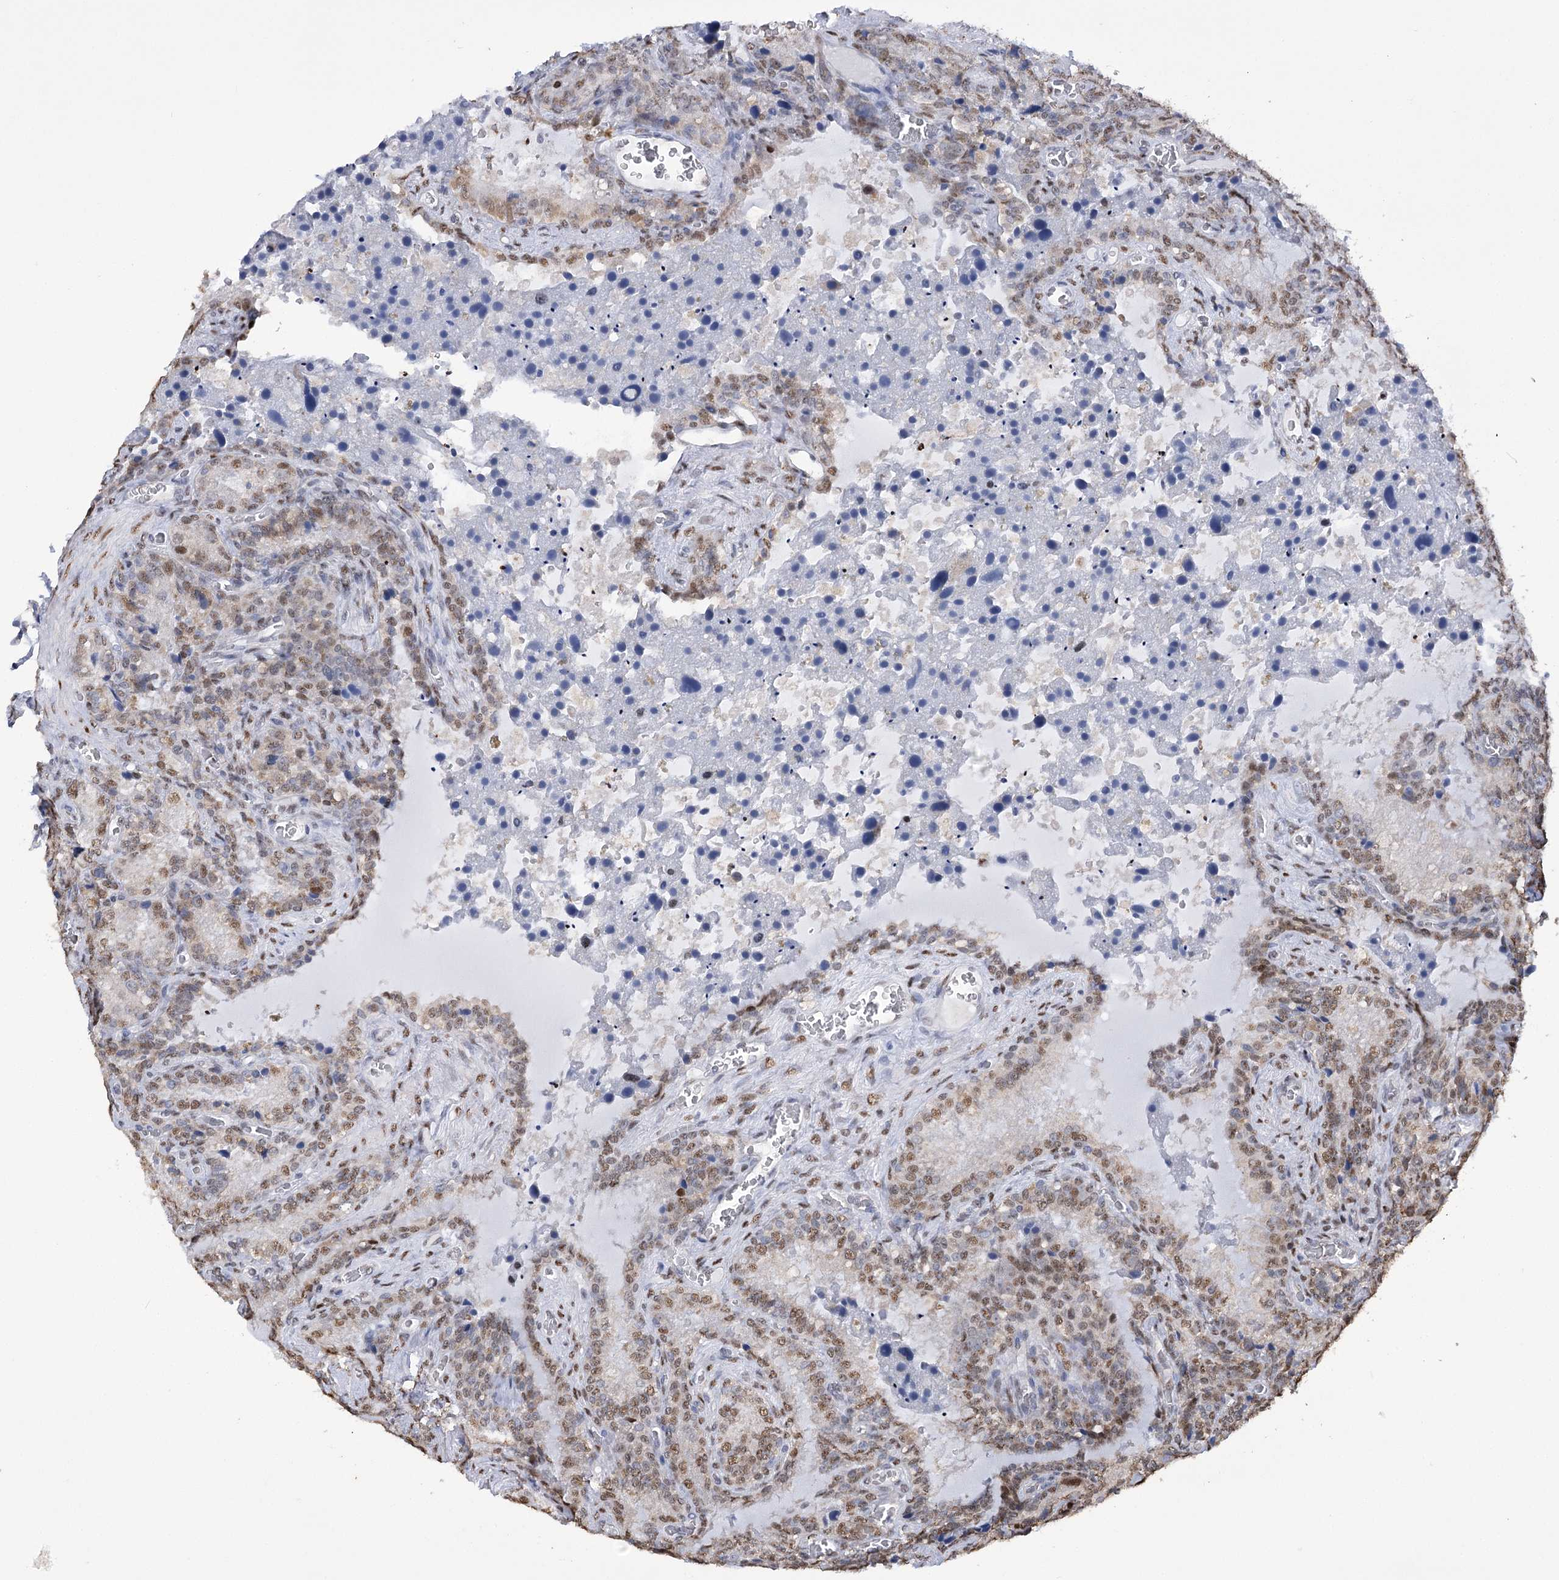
{"staining": {"intensity": "moderate", "quantity": "25%-75%", "location": "nuclear"}, "tissue": "seminal vesicle", "cell_type": "Glandular cells", "image_type": "normal", "snomed": [{"axis": "morphology", "description": "Normal tissue, NOS"}, {"axis": "topography", "description": "Seminal veicle"}], "caption": "Immunohistochemistry (IHC) photomicrograph of benign seminal vesicle: human seminal vesicle stained using IHC shows medium levels of moderate protein expression localized specifically in the nuclear of glandular cells, appearing as a nuclear brown color.", "gene": "NFU1", "patient": {"sex": "male", "age": 62}}